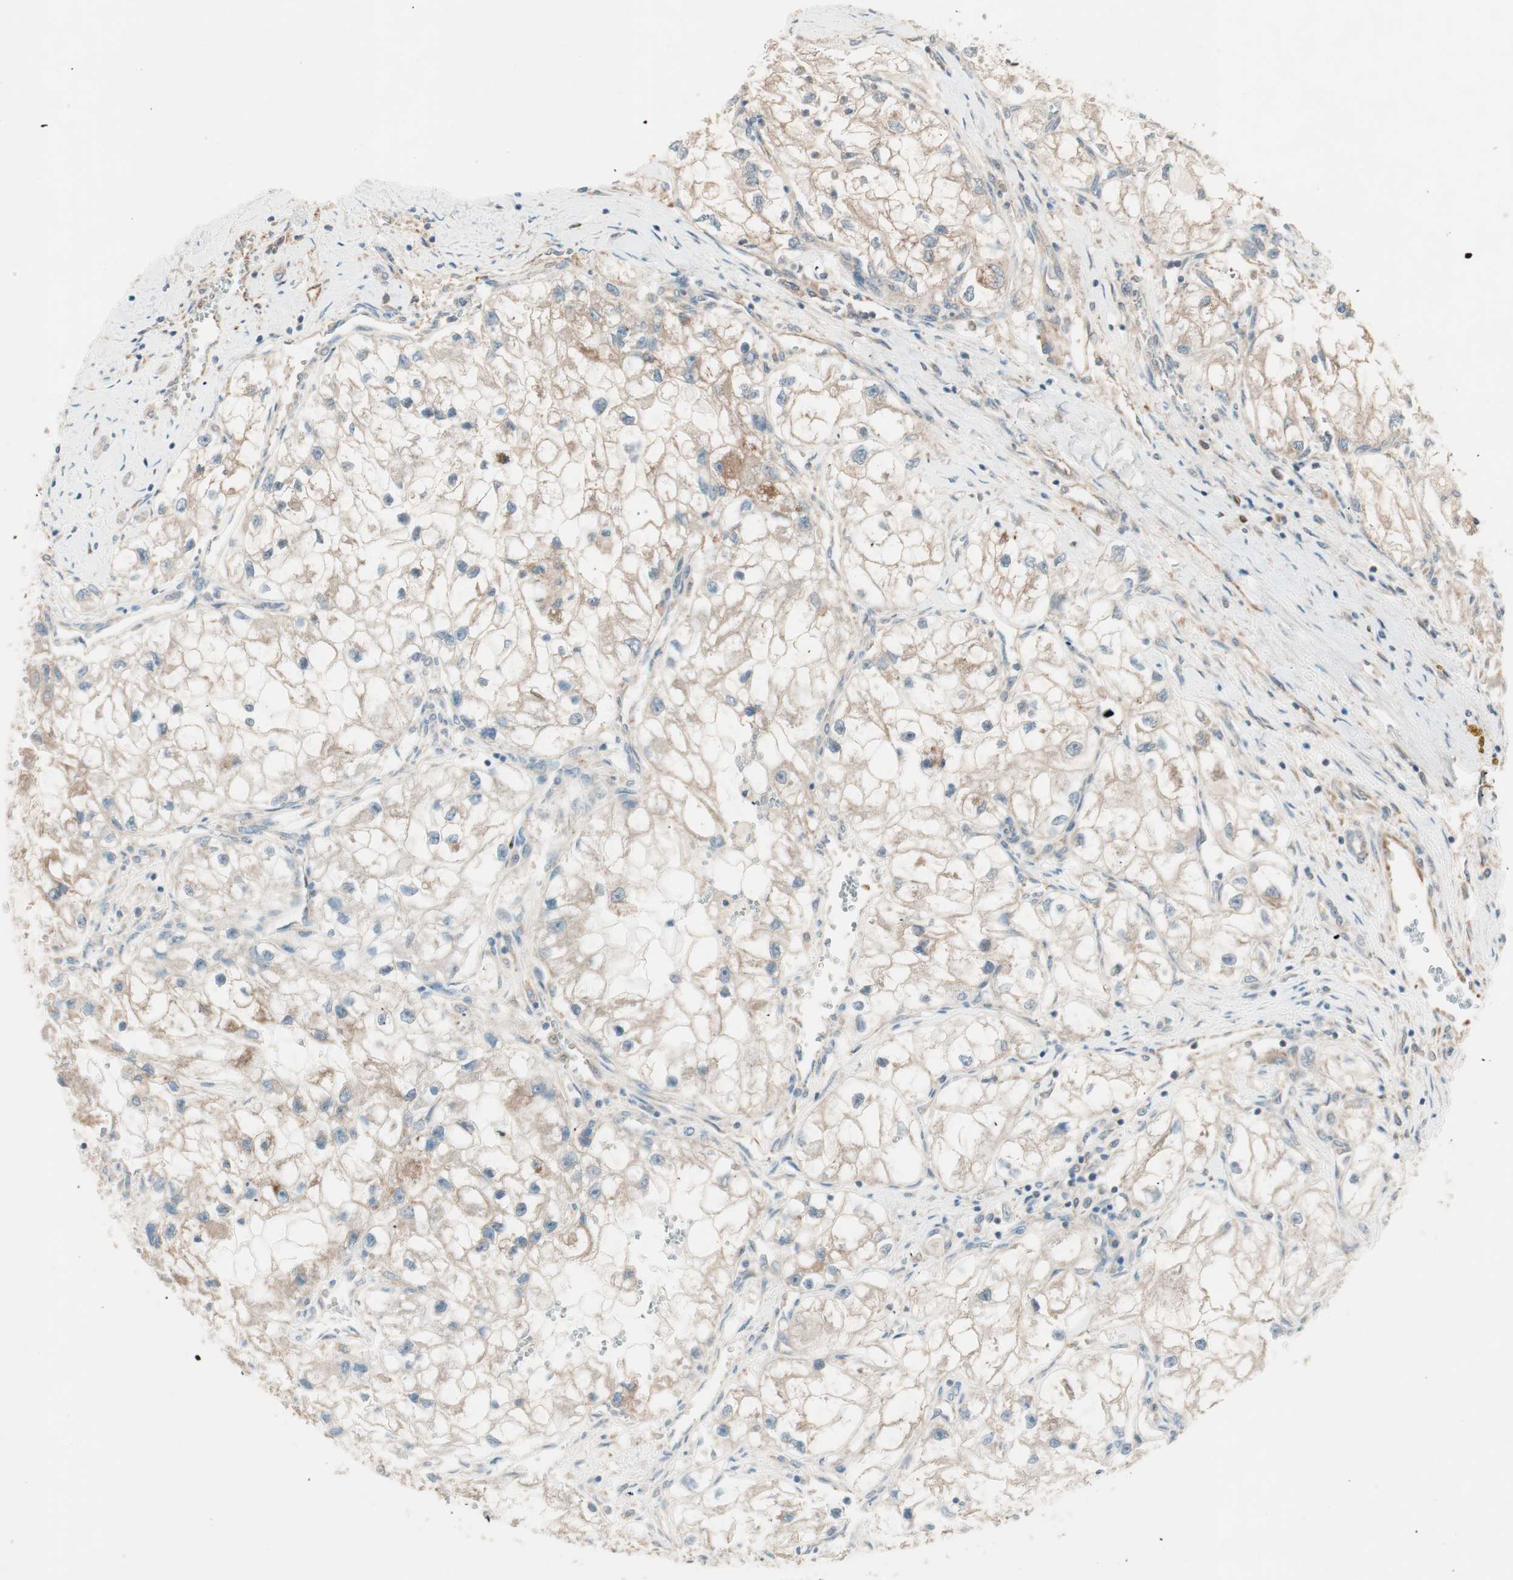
{"staining": {"intensity": "weak", "quantity": ">75%", "location": "cytoplasmic/membranous"}, "tissue": "renal cancer", "cell_type": "Tumor cells", "image_type": "cancer", "snomed": [{"axis": "morphology", "description": "Adenocarcinoma, NOS"}, {"axis": "topography", "description": "Kidney"}], "caption": "Protein staining demonstrates weak cytoplasmic/membranous positivity in approximately >75% of tumor cells in adenocarcinoma (renal).", "gene": "GALT", "patient": {"sex": "female", "age": 70}}